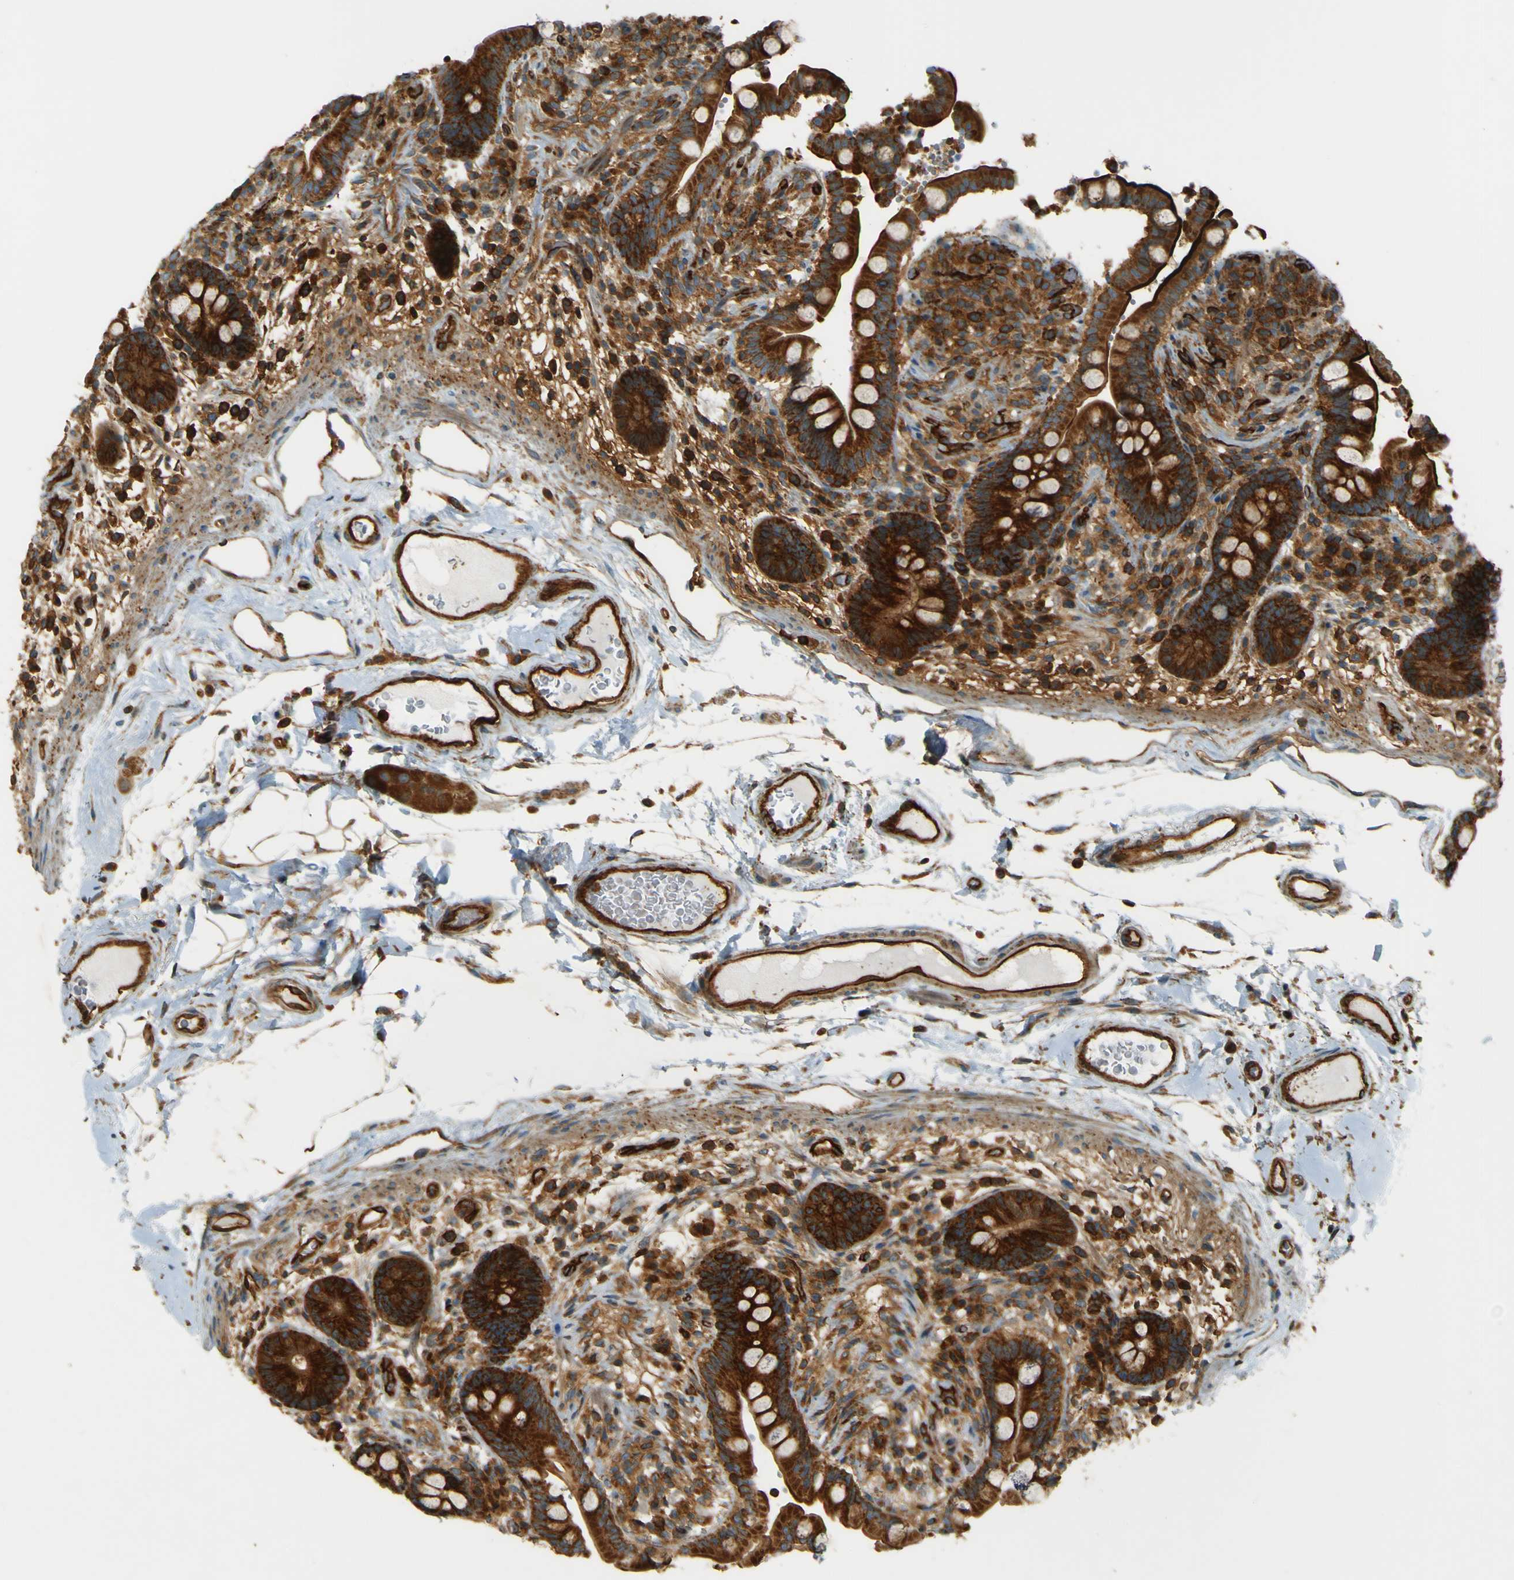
{"staining": {"intensity": "strong", "quantity": ">75%", "location": "cytoplasmic/membranous"}, "tissue": "colon", "cell_type": "Endothelial cells", "image_type": "normal", "snomed": [{"axis": "morphology", "description": "Normal tissue, NOS"}, {"axis": "topography", "description": "Colon"}], "caption": "Strong cytoplasmic/membranous positivity is appreciated in about >75% of endothelial cells in benign colon.", "gene": "DNAJC5", "patient": {"sex": "male", "age": 73}}